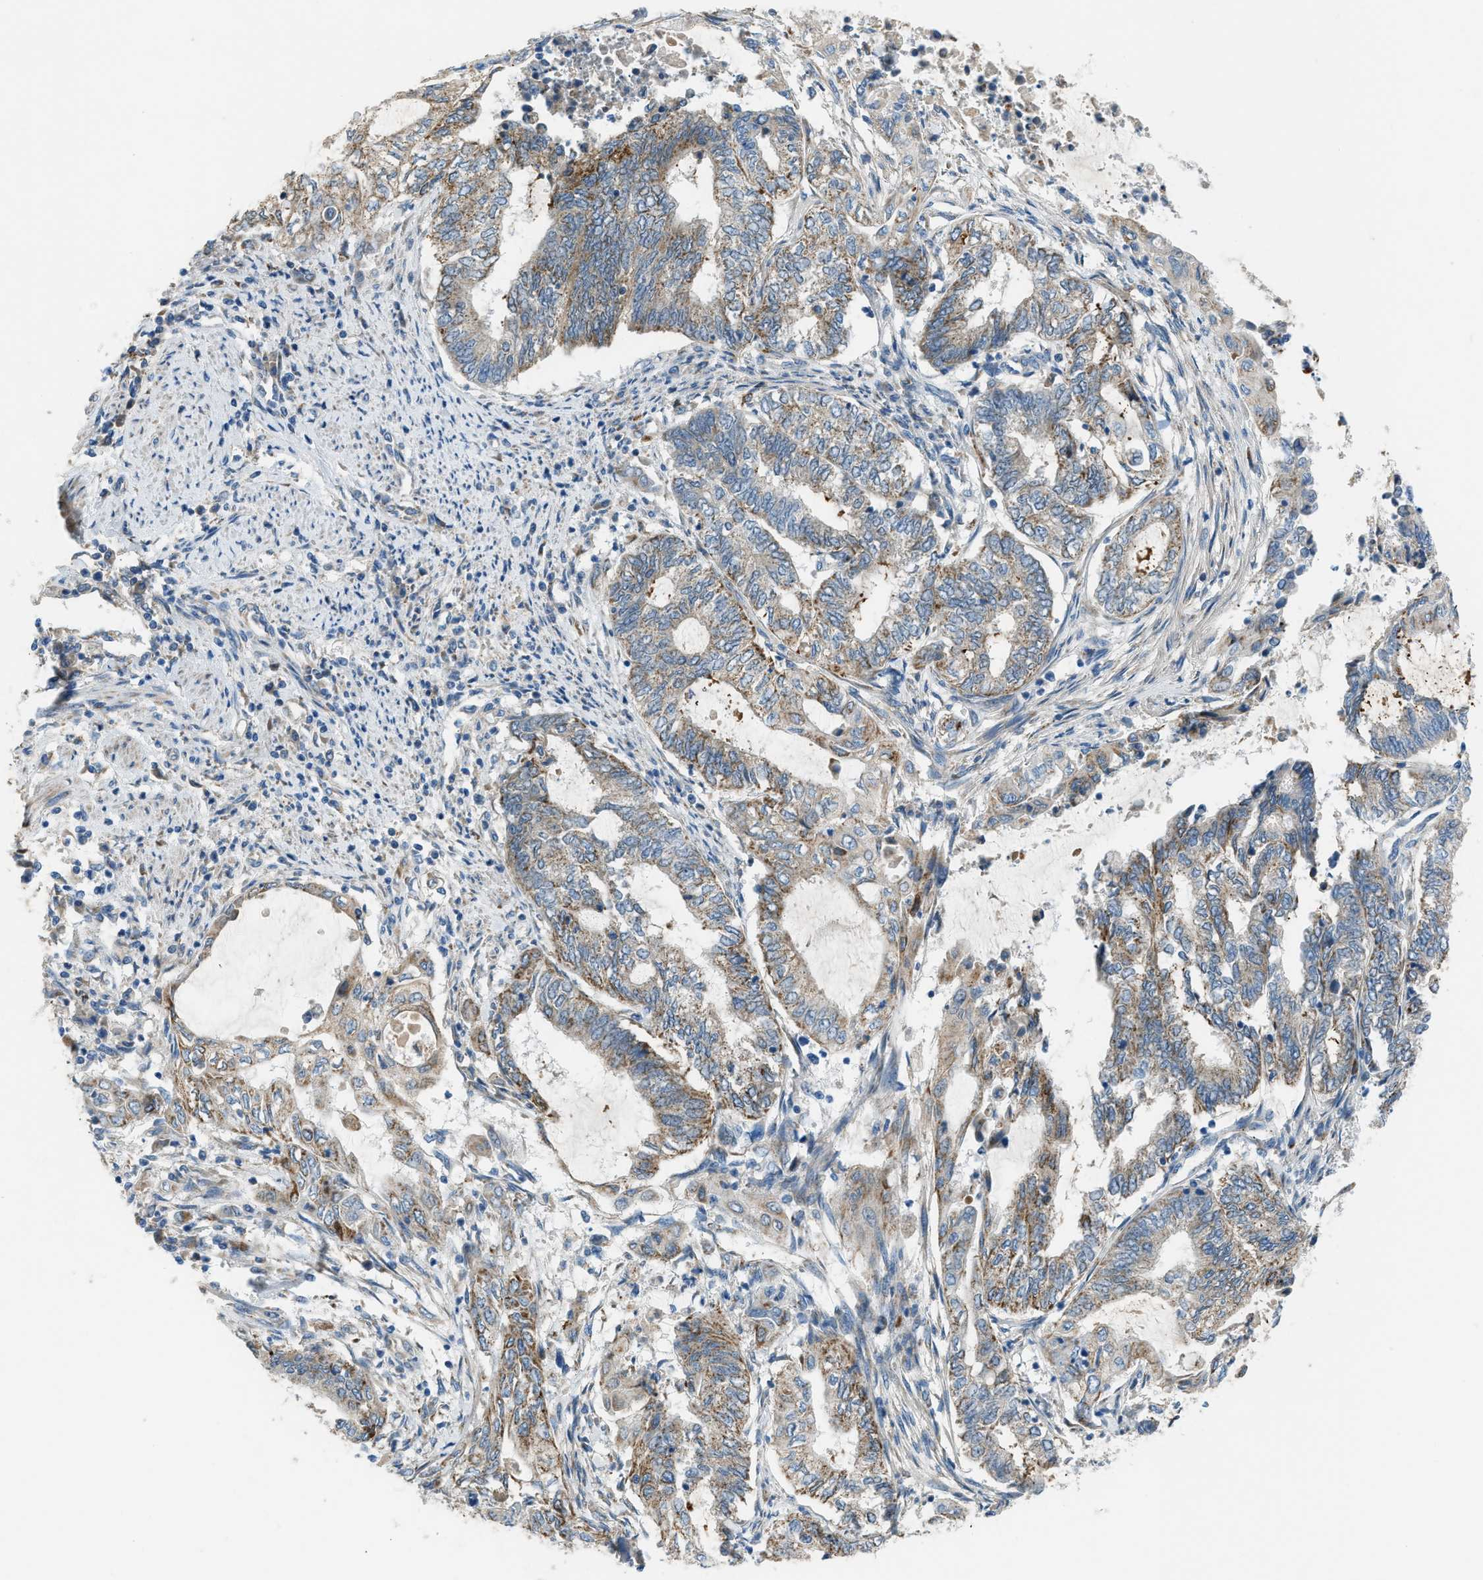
{"staining": {"intensity": "moderate", "quantity": ">75%", "location": "cytoplasmic/membranous"}, "tissue": "endometrial cancer", "cell_type": "Tumor cells", "image_type": "cancer", "snomed": [{"axis": "morphology", "description": "Adenocarcinoma, NOS"}, {"axis": "topography", "description": "Uterus"}, {"axis": "topography", "description": "Endometrium"}], "caption": "Protein expression analysis of endometrial adenocarcinoma demonstrates moderate cytoplasmic/membranous positivity in about >75% of tumor cells.", "gene": "SMIM20", "patient": {"sex": "female", "age": 70}}